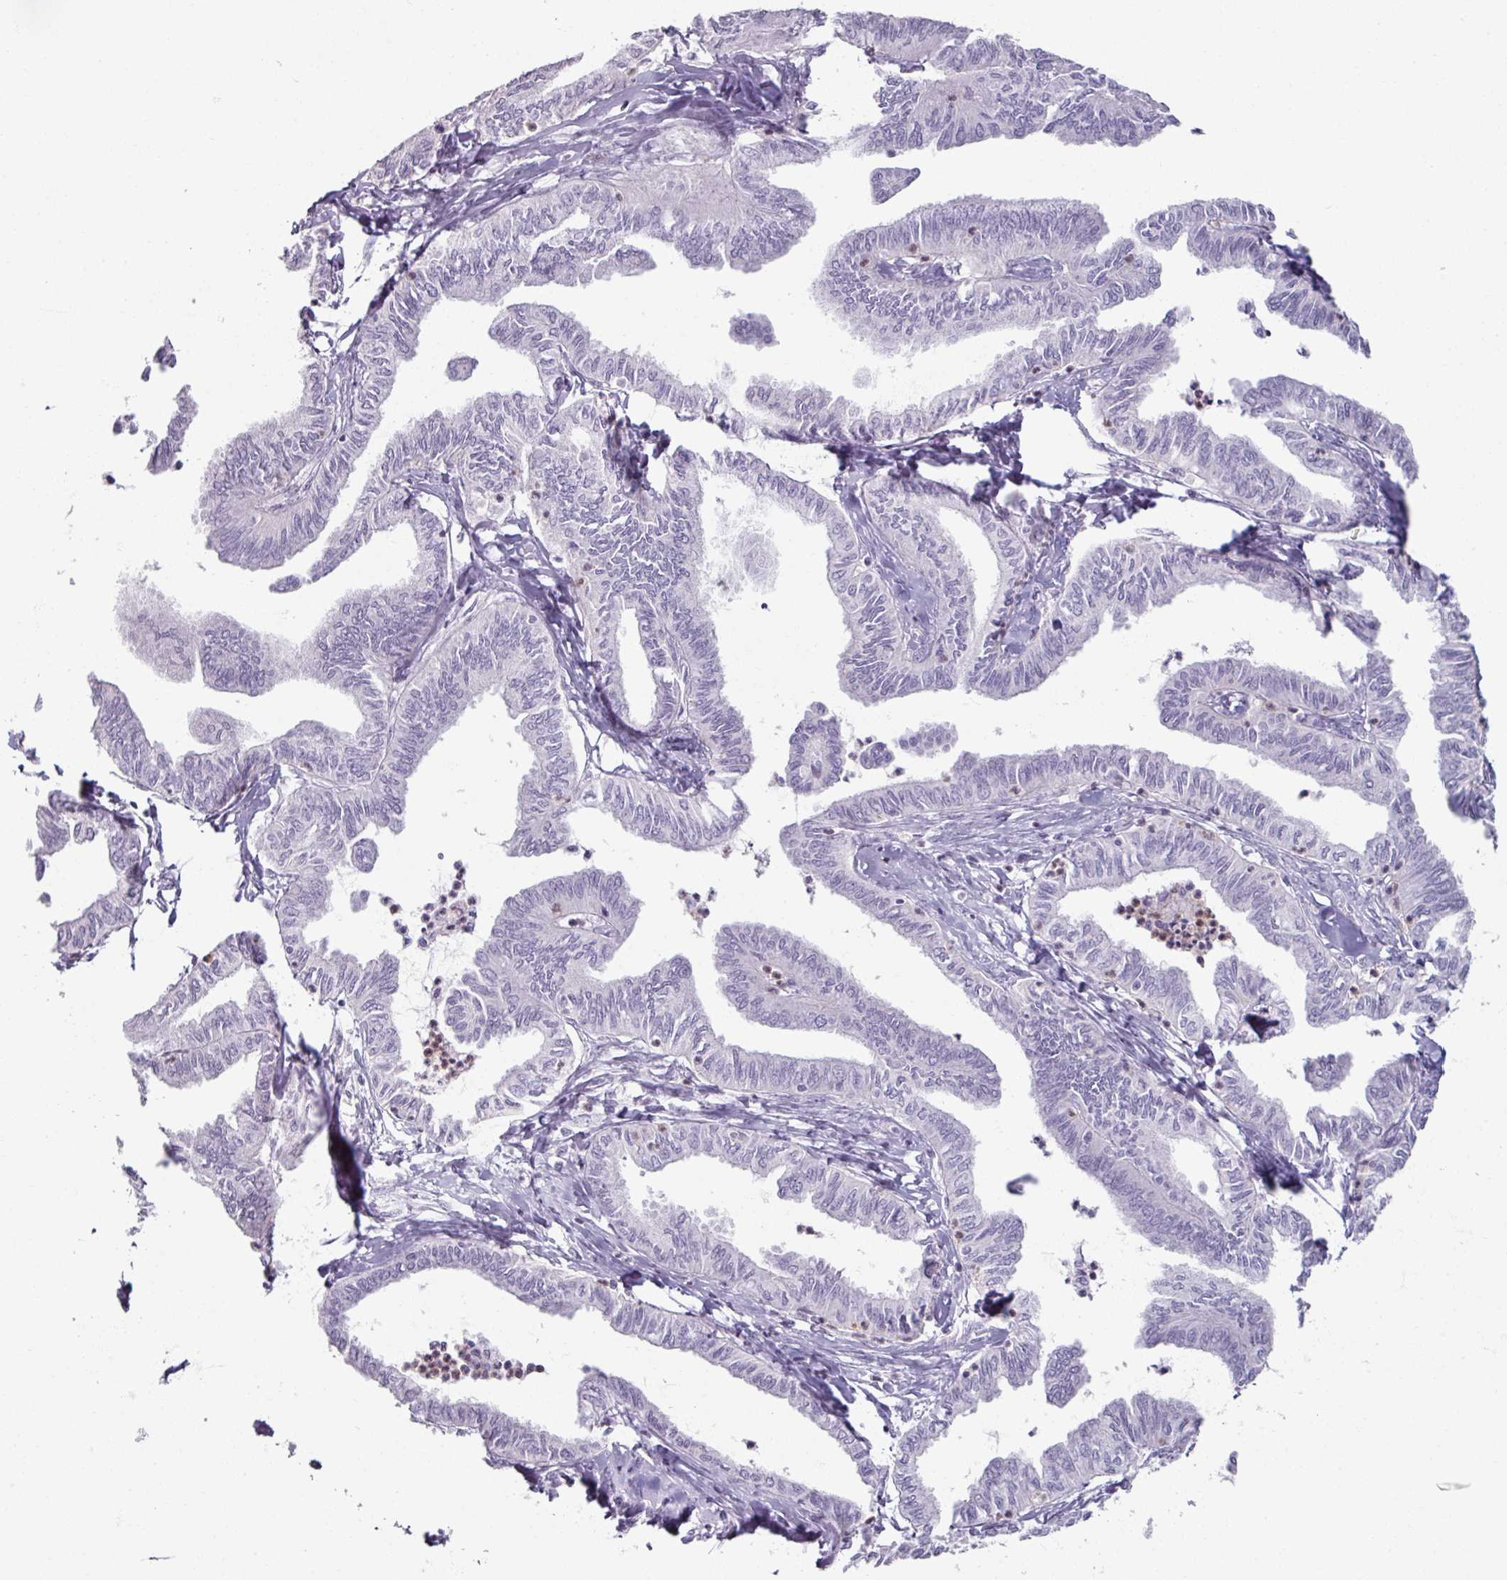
{"staining": {"intensity": "negative", "quantity": "none", "location": "none"}, "tissue": "ovarian cancer", "cell_type": "Tumor cells", "image_type": "cancer", "snomed": [{"axis": "morphology", "description": "Carcinoma, endometroid"}, {"axis": "topography", "description": "Ovary"}], "caption": "Photomicrograph shows no significant protein expression in tumor cells of ovarian cancer (endometroid carcinoma).", "gene": "ARG1", "patient": {"sex": "female", "age": 70}}